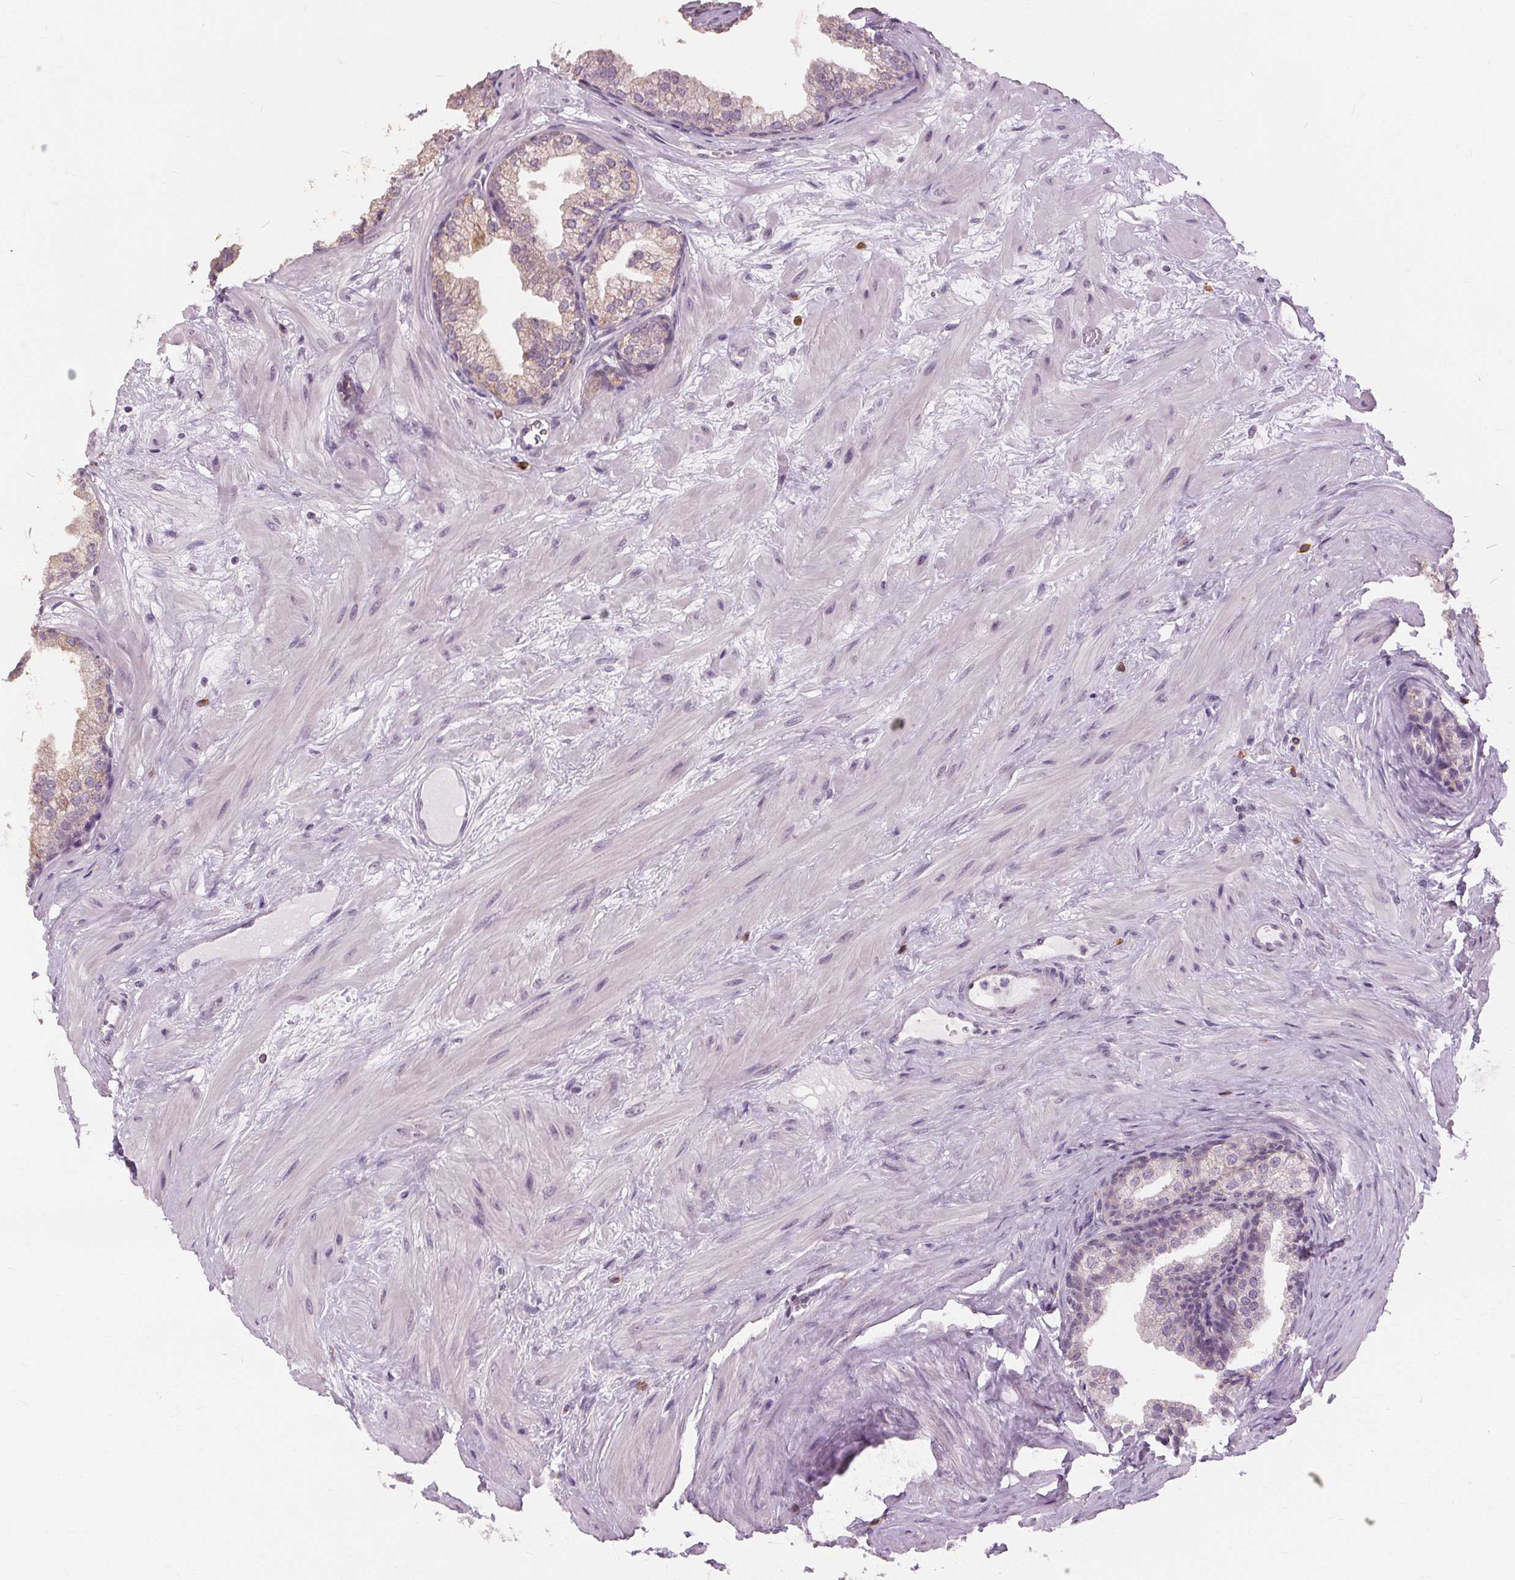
{"staining": {"intensity": "weak", "quantity": "<25%", "location": "cytoplasmic/membranous"}, "tissue": "prostate", "cell_type": "Glandular cells", "image_type": "normal", "snomed": [{"axis": "morphology", "description": "Normal tissue, NOS"}, {"axis": "topography", "description": "Prostate"}], "caption": "The histopathology image exhibits no staining of glandular cells in benign prostate.", "gene": "SIGLEC6", "patient": {"sex": "male", "age": 37}}